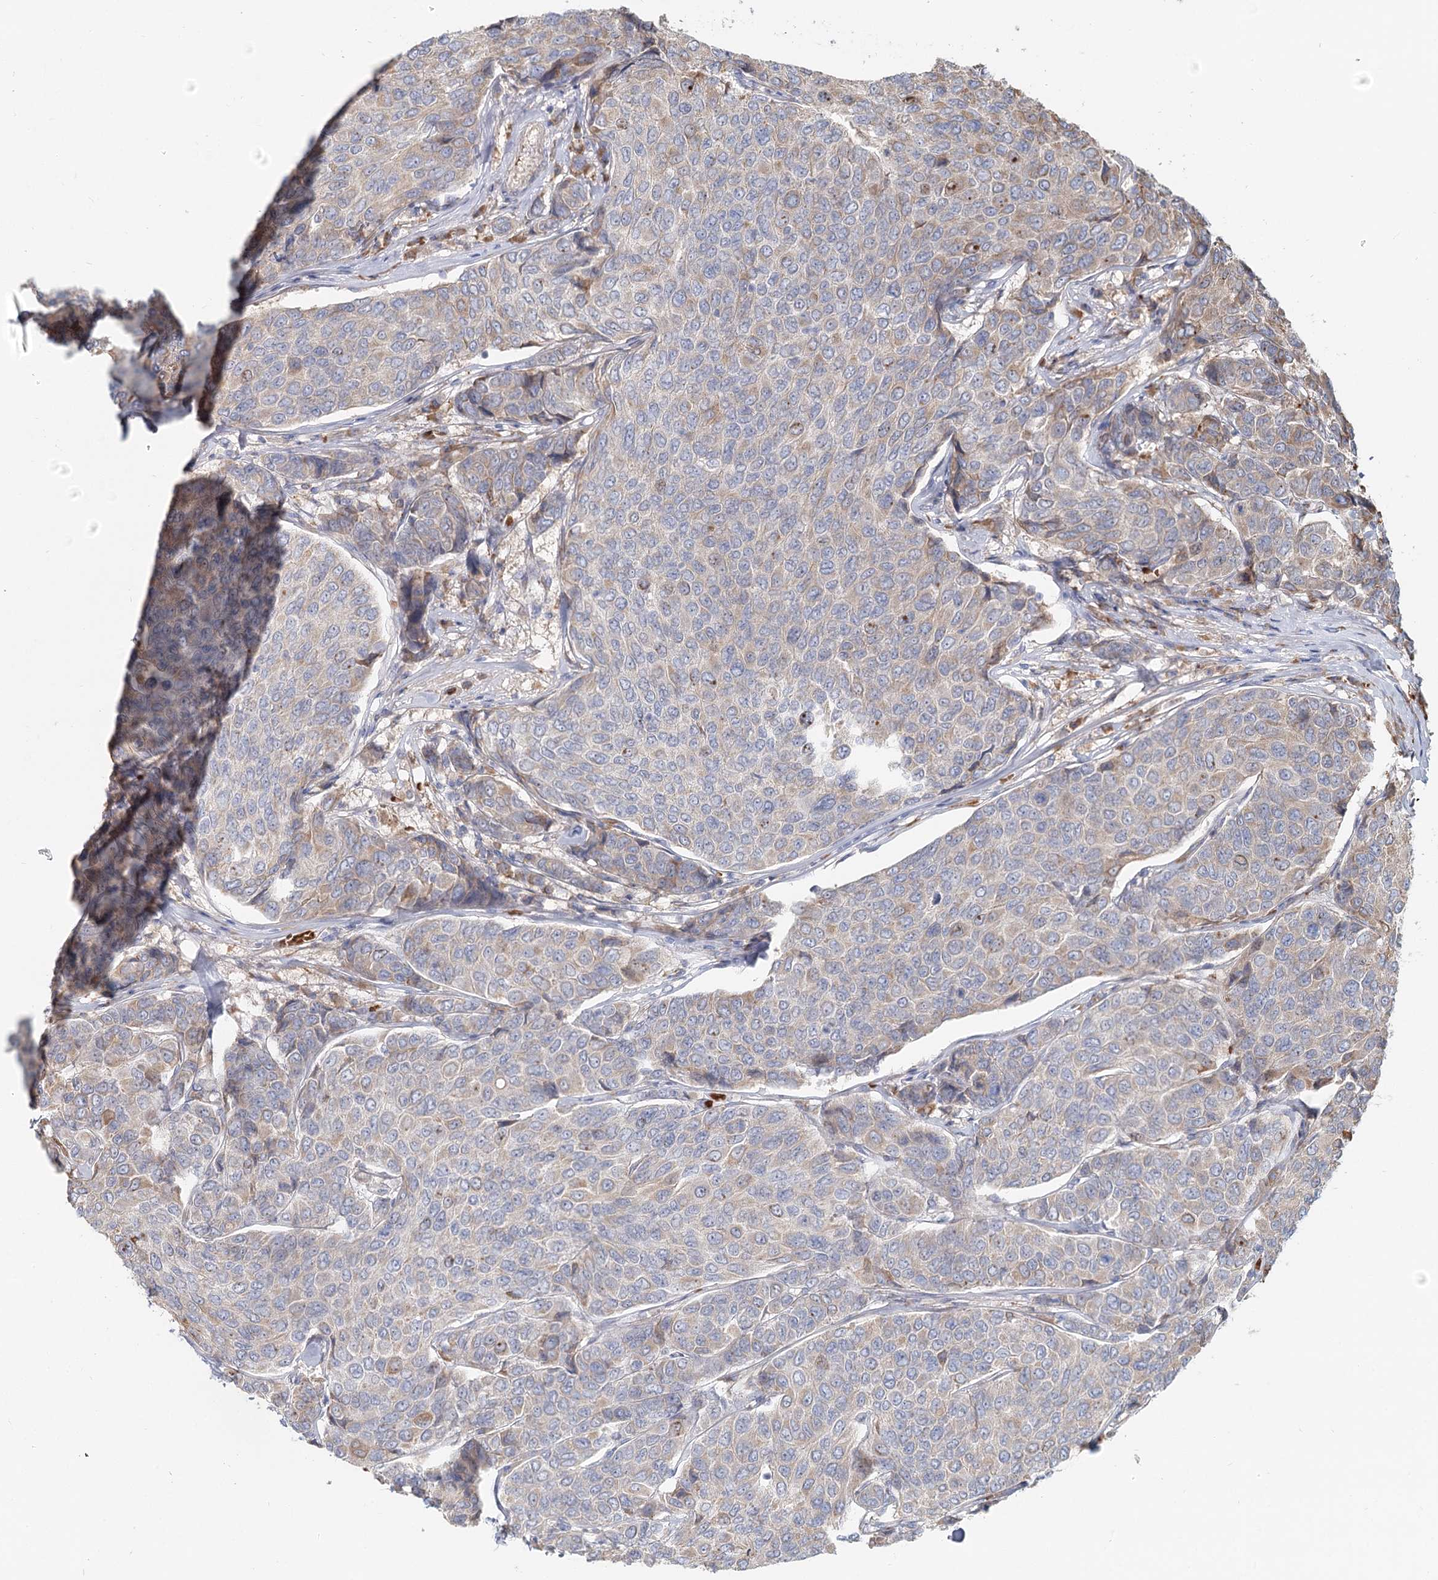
{"staining": {"intensity": "negative", "quantity": "none", "location": "none"}, "tissue": "breast cancer", "cell_type": "Tumor cells", "image_type": "cancer", "snomed": [{"axis": "morphology", "description": "Duct carcinoma"}, {"axis": "topography", "description": "Breast"}], "caption": "This is a image of IHC staining of breast cancer, which shows no expression in tumor cells.", "gene": "ANKRD16", "patient": {"sex": "female", "age": 55}}